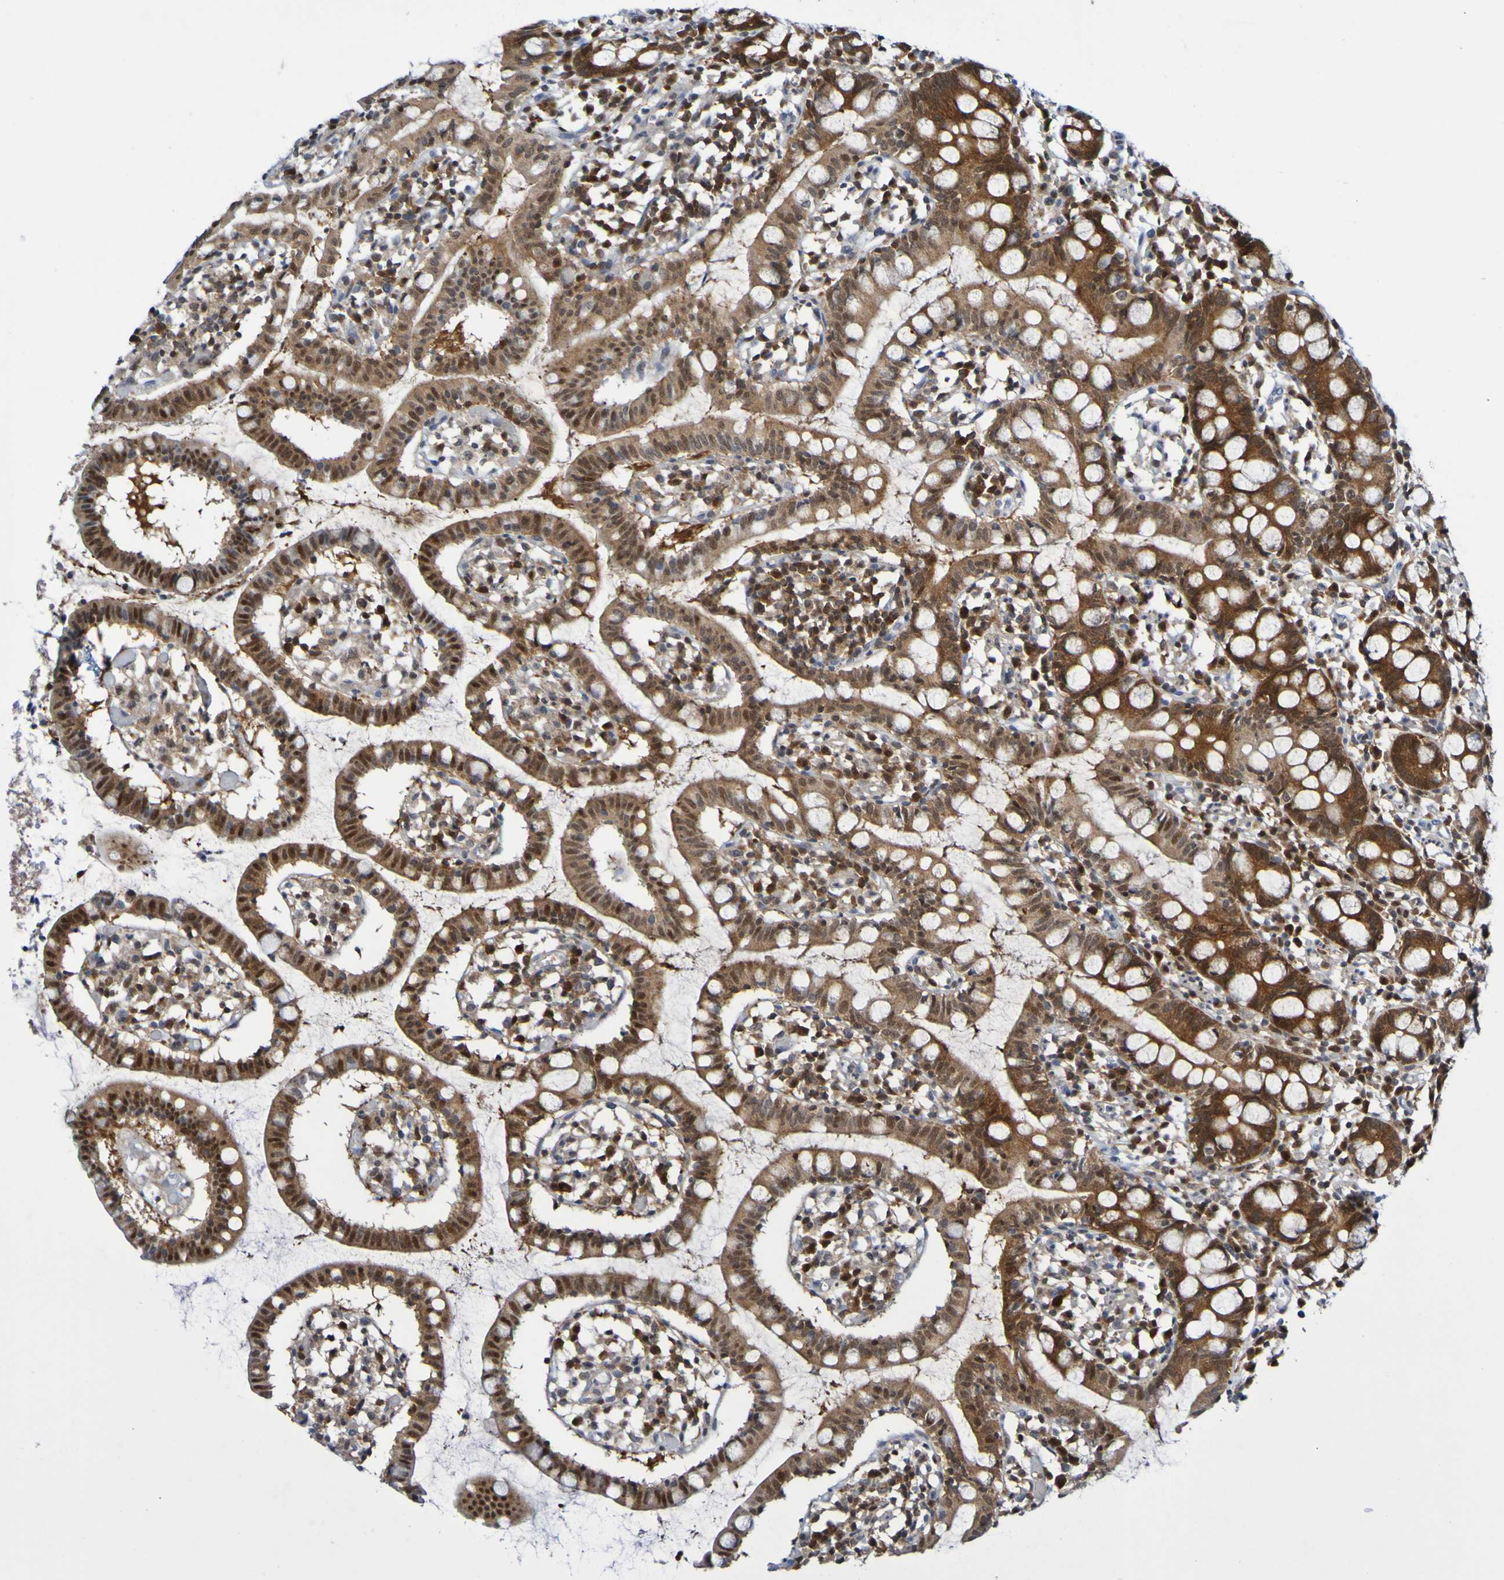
{"staining": {"intensity": "strong", "quantity": ">75%", "location": "cytoplasmic/membranous"}, "tissue": "small intestine", "cell_type": "Glandular cells", "image_type": "normal", "snomed": [{"axis": "morphology", "description": "Normal tissue, NOS"}, {"axis": "morphology", "description": "Cystadenocarcinoma, serous, Metastatic site"}, {"axis": "topography", "description": "Small intestine"}], "caption": "Immunohistochemical staining of normal human small intestine demonstrates strong cytoplasmic/membranous protein expression in about >75% of glandular cells.", "gene": "ATIC", "patient": {"sex": "female", "age": 61}}